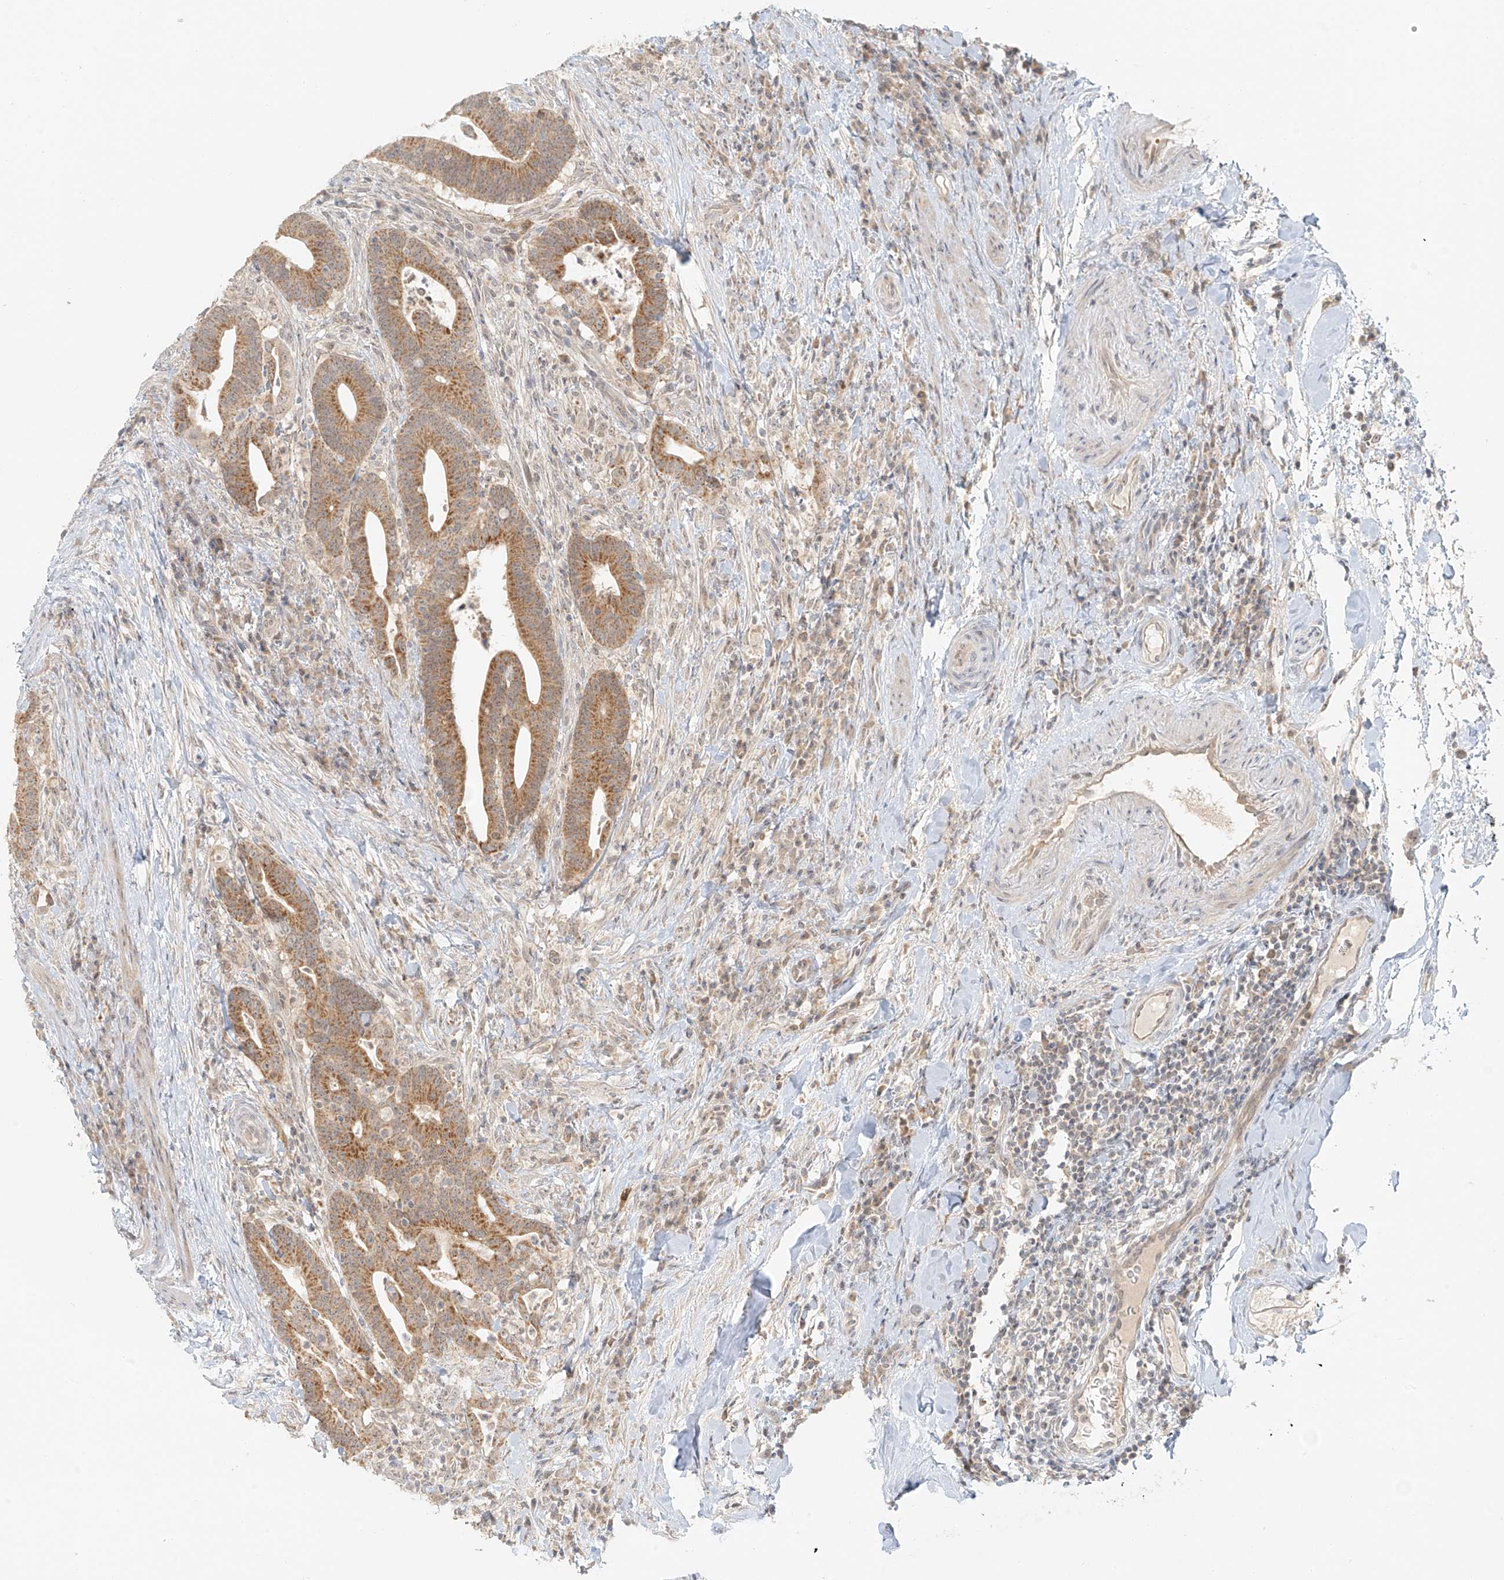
{"staining": {"intensity": "moderate", "quantity": ">75%", "location": "cytoplasmic/membranous"}, "tissue": "colorectal cancer", "cell_type": "Tumor cells", "image_type": "cancer", "snomed": [{"axis": "morphology", "description": "Adenocarcinoma, NOS"}, {"axis": "topography", "description": "Colon"}], "caption": "Protein expression by immunohistochemistry (IHC) displays moderate cytoplasmic/membranous staining in approximately >75% of tumor cells in colorectal adenocarcinoma.", "gene": "MIPEP", "patient": {"sex": "female", "age": 66}}